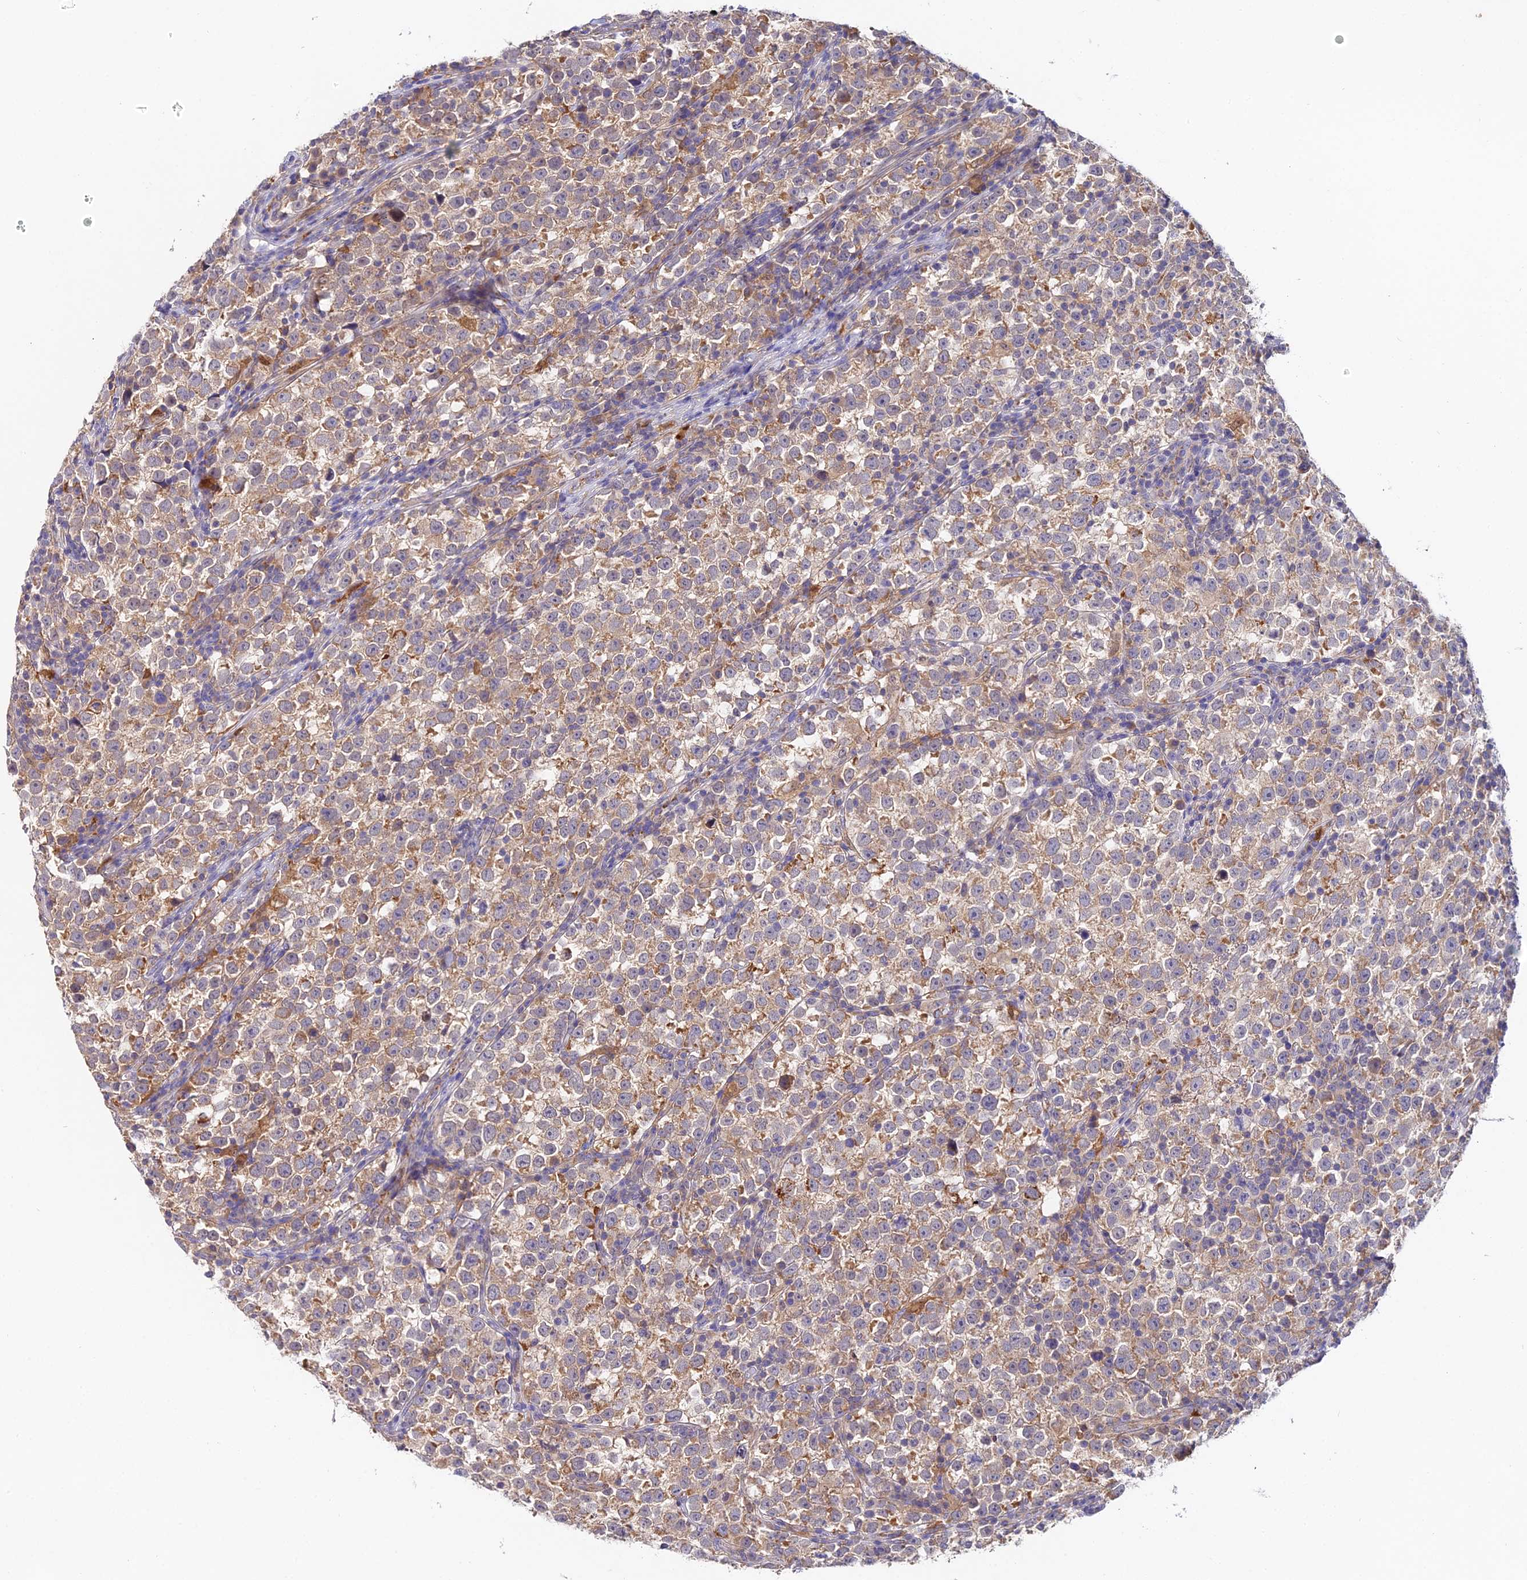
{"staining": {"intensity": "weak", "quantity": ">75%", "location": "cytoplasmic/membranous"}, "tissue": "testis cancer", "cell_type": "Tumor cells", "image_type": "cancer", "snomed": [{"axis": "morphology", "description": "Normal tissue, NOS"}, {"axis": "morphology", "description": "Seminoma, NOS"}, {"axis": "topography", "description": "Testis"}], "caption": "The photomicrograph demonstrates staining of testis seminoma, revealing weak cytoplasmic/membranous protein positivity (brown color) within tumor cells. The protein of interest is shown in brown color, while the nuclei are stained blue.", "gene": "ZBED8", "patient": {"sex": "male", "age": 43}}